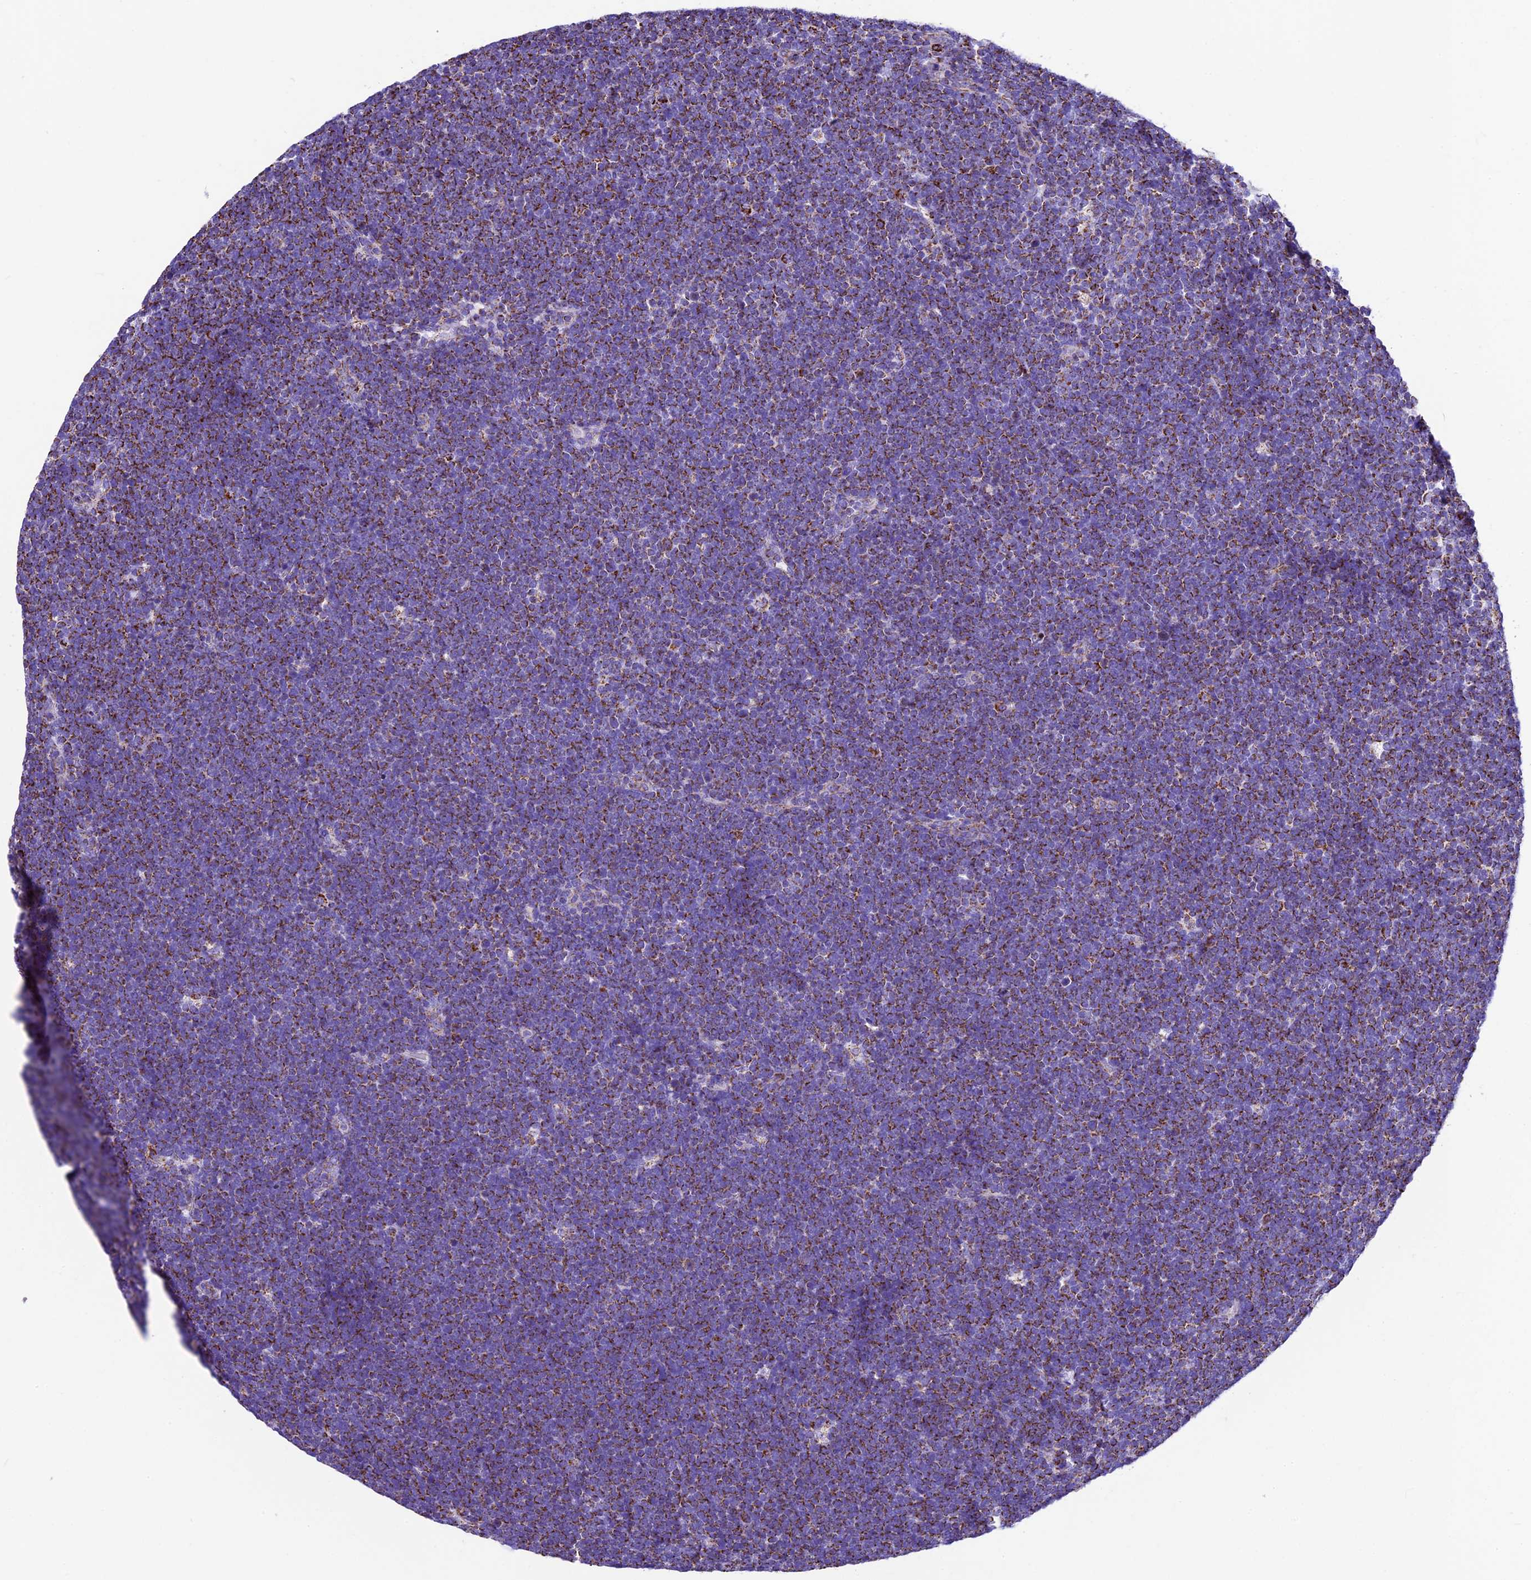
{"staining": {"intensity": "moderate", "quantity": ">75%", "location": "cytoplasmic/membranous"}, "tissue": "lymphoma", "cell_type": "Tumor cells", "image_type": "cancer", "snomed": [{"axis": "morphology", "description": "Malignant lymphoma, non-Hodgkin's type, High grade"}, {"axis": "topography", "description": "Lymph node"}], "caption": "There is medium levels of moderate cytoplasmic/membranous expression in tumor cells of high-grade malignant lymphoma, non-Hodgkin's type, as demonstrated by immunohistochemical staining (brown color).", "gene": "DCAF5", "patient": {"sex": "male", "age": 13}}